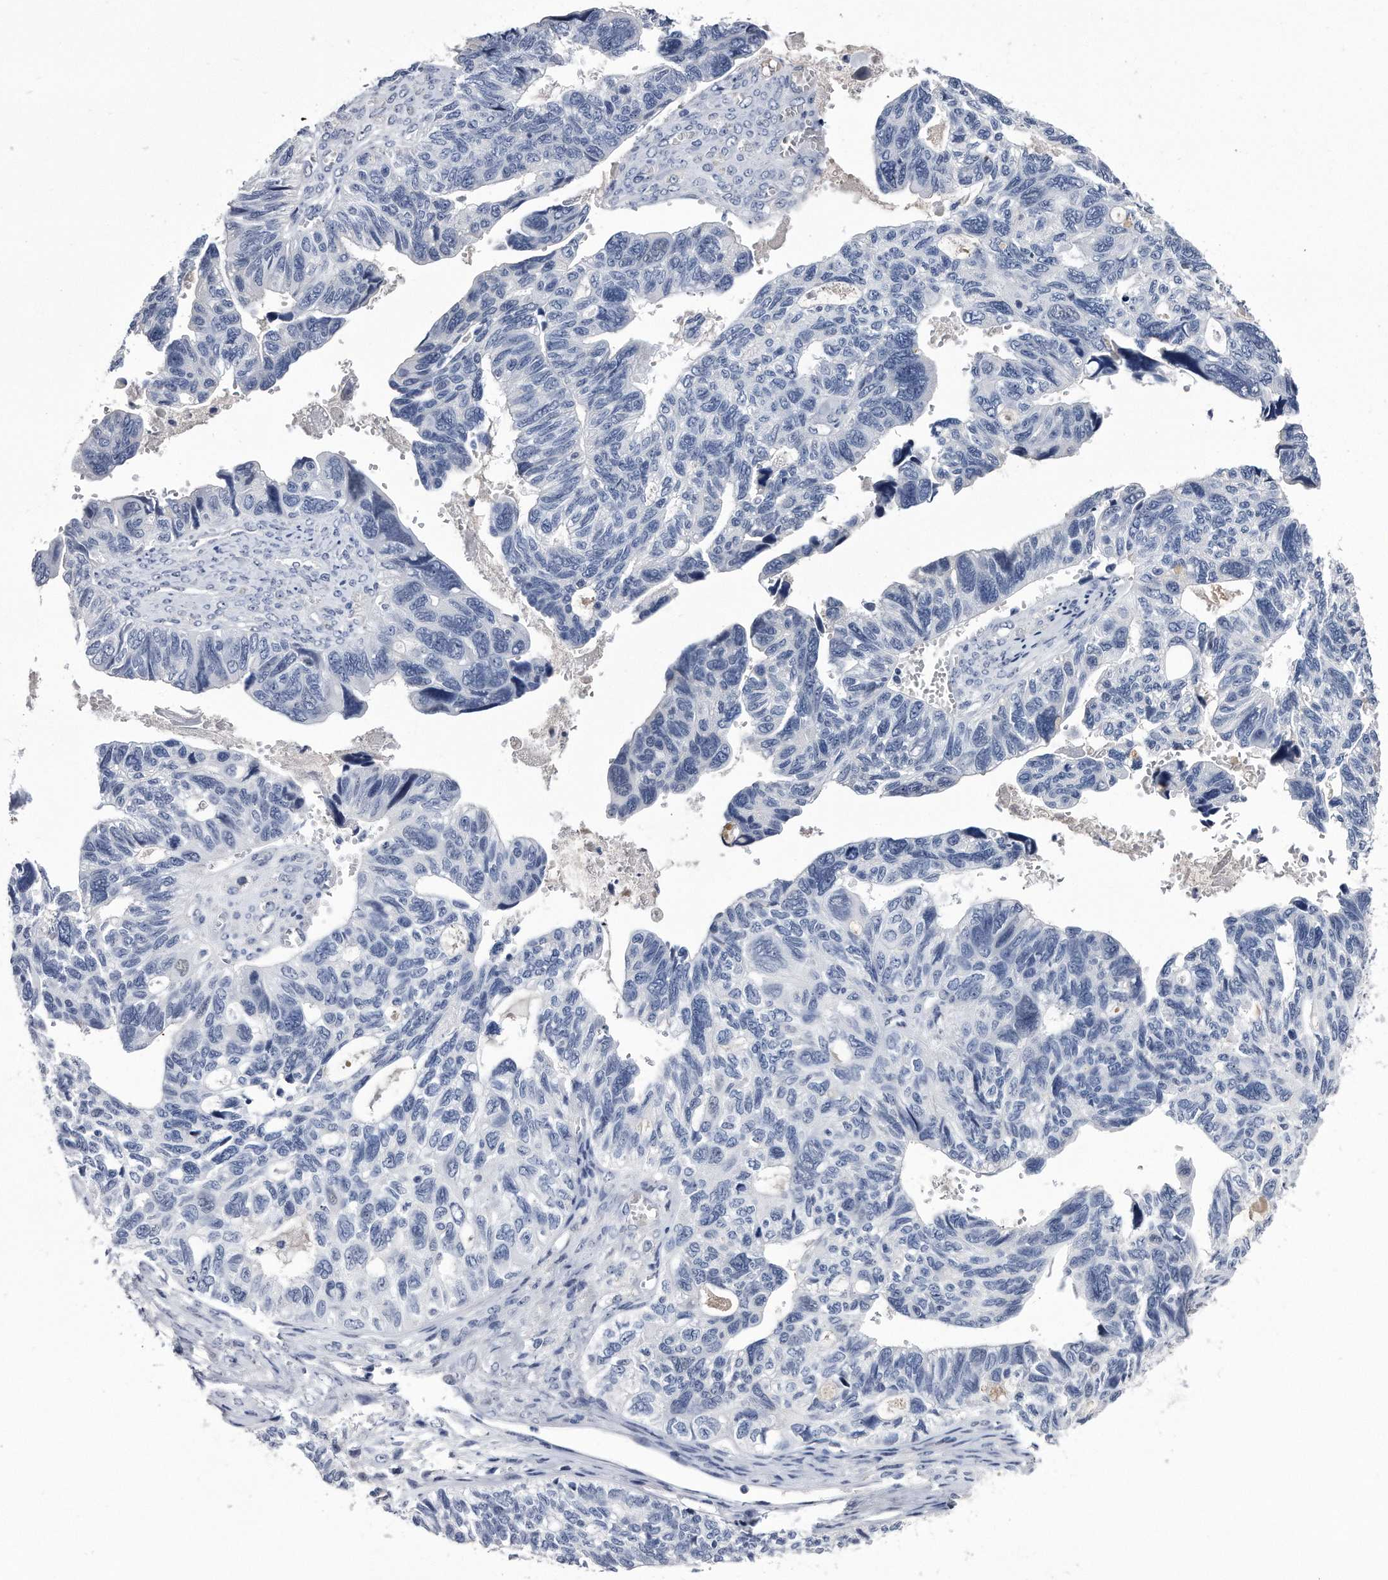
{"staining": {"intensity": "negative", "quantity": "none", "location": "none"}, "tissue": "ovarian cancer", "cell_type": "Tumor cells", "image_type": "cancer", "snomed": [{"axis": "morphology", "description": "Cystadenocarcinoma, serous, NOS"}, {"axis": "topography", "description": "Ovary"}], "caption": "This is an immunohistochemistry histopathology image of serous cystadenocarcinoma (ovarian). There is no expression in tumor cells.", "gene": "KCTD8", "patient": {"sex": "female", "age": 79}}